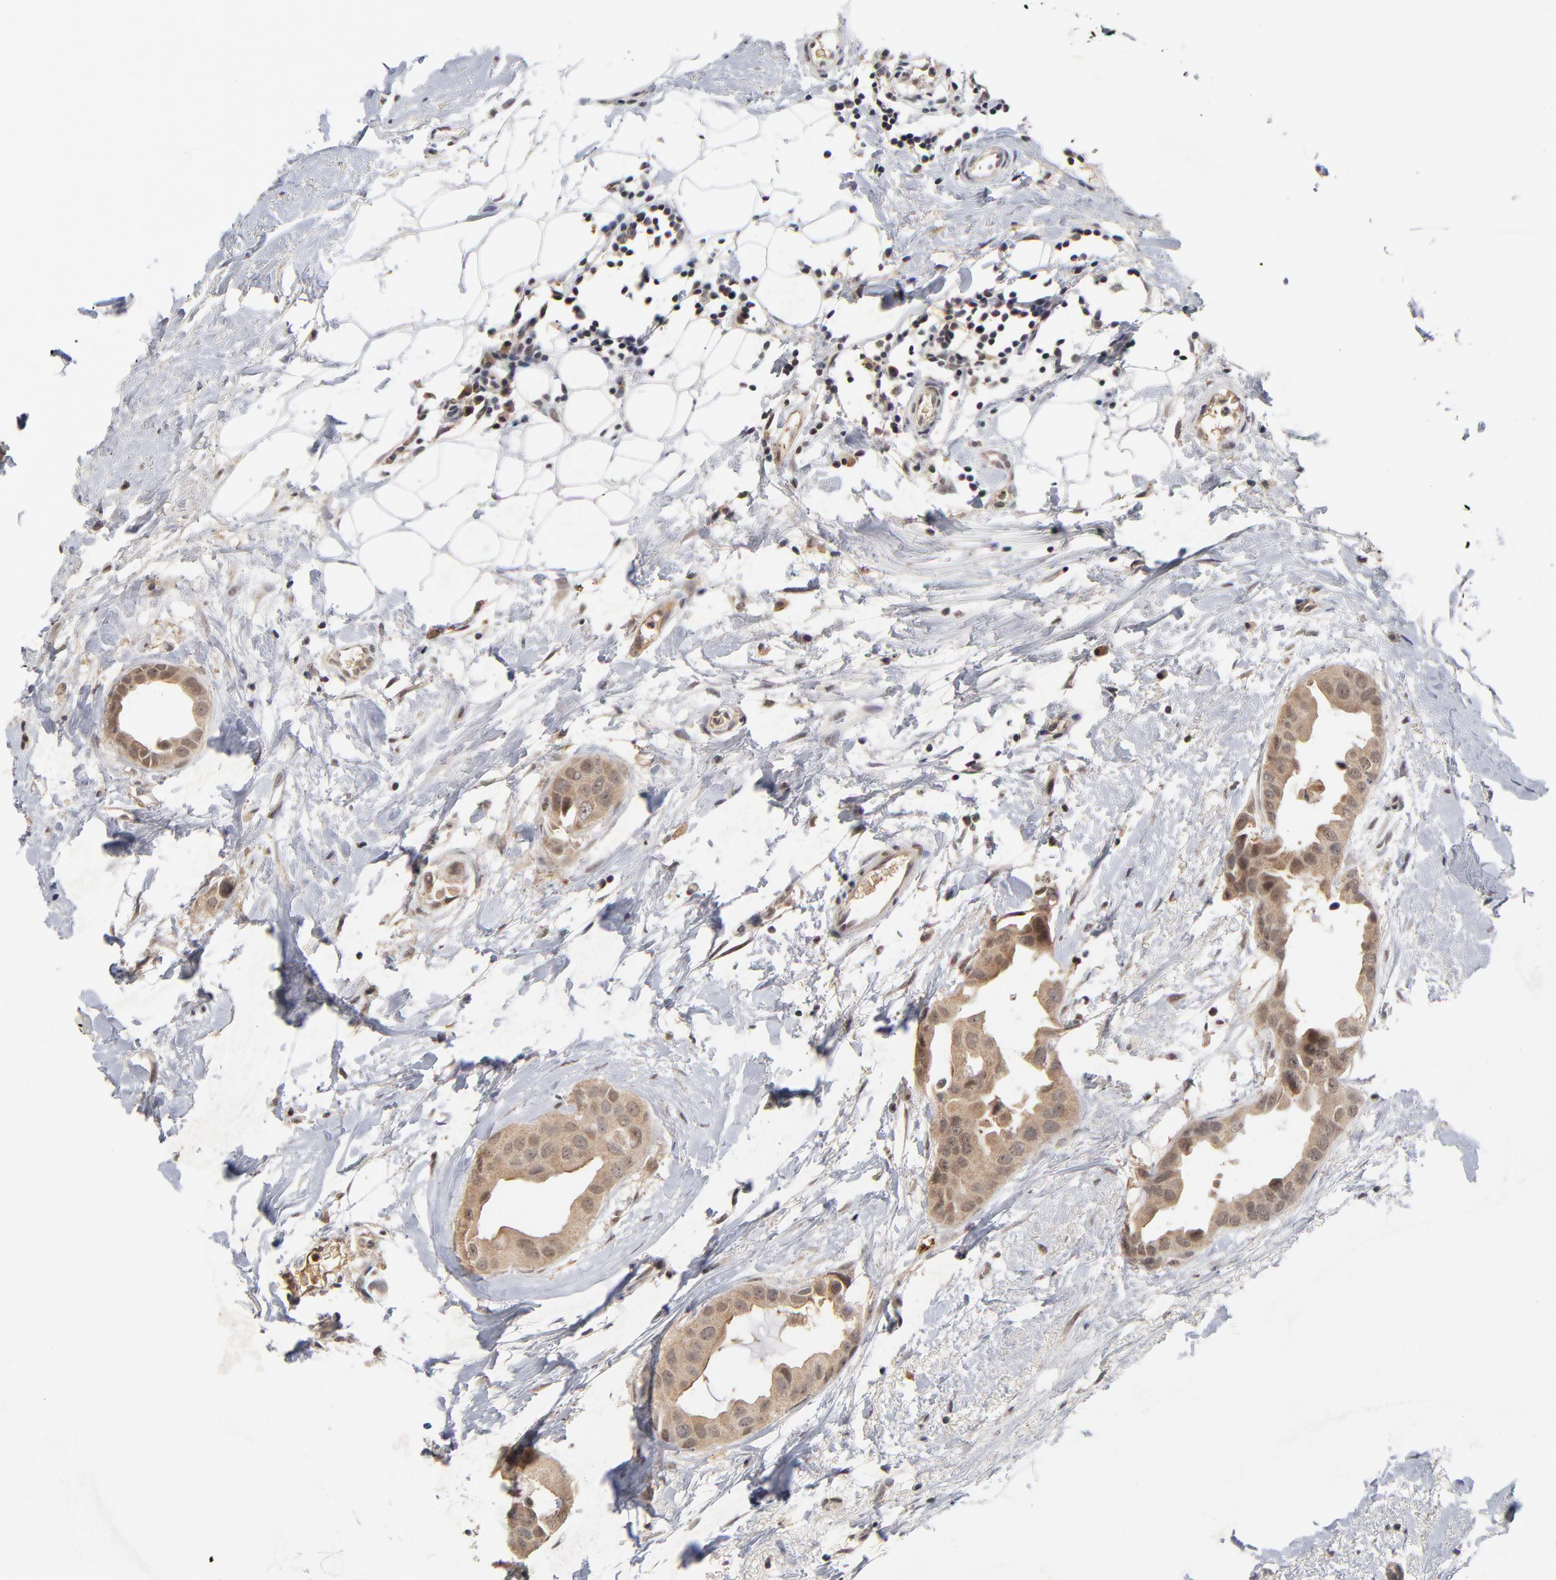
{"staining": {"intensity": "moderate", "quantity": ">75%", "location": "cytoplasmic/membranous,nuclear"}, "tissue": "breast cancer", "cell_type": "Tumor cells", "image_type": "cancer", "snomed": [{"axis": "morphology", "description": "Duct carcinoma"}, {"axis": "topography", "description": "Breast"}], "caption": "Immunohistochemistry of intraductal carcinoma (breast) demonstrates medium levels of moderate cytoplasmic/membranous and nuclear expression in about >75% of tumor cells.", "gene": "WSB1", "patient": {"sex": "female", "age": 40}}